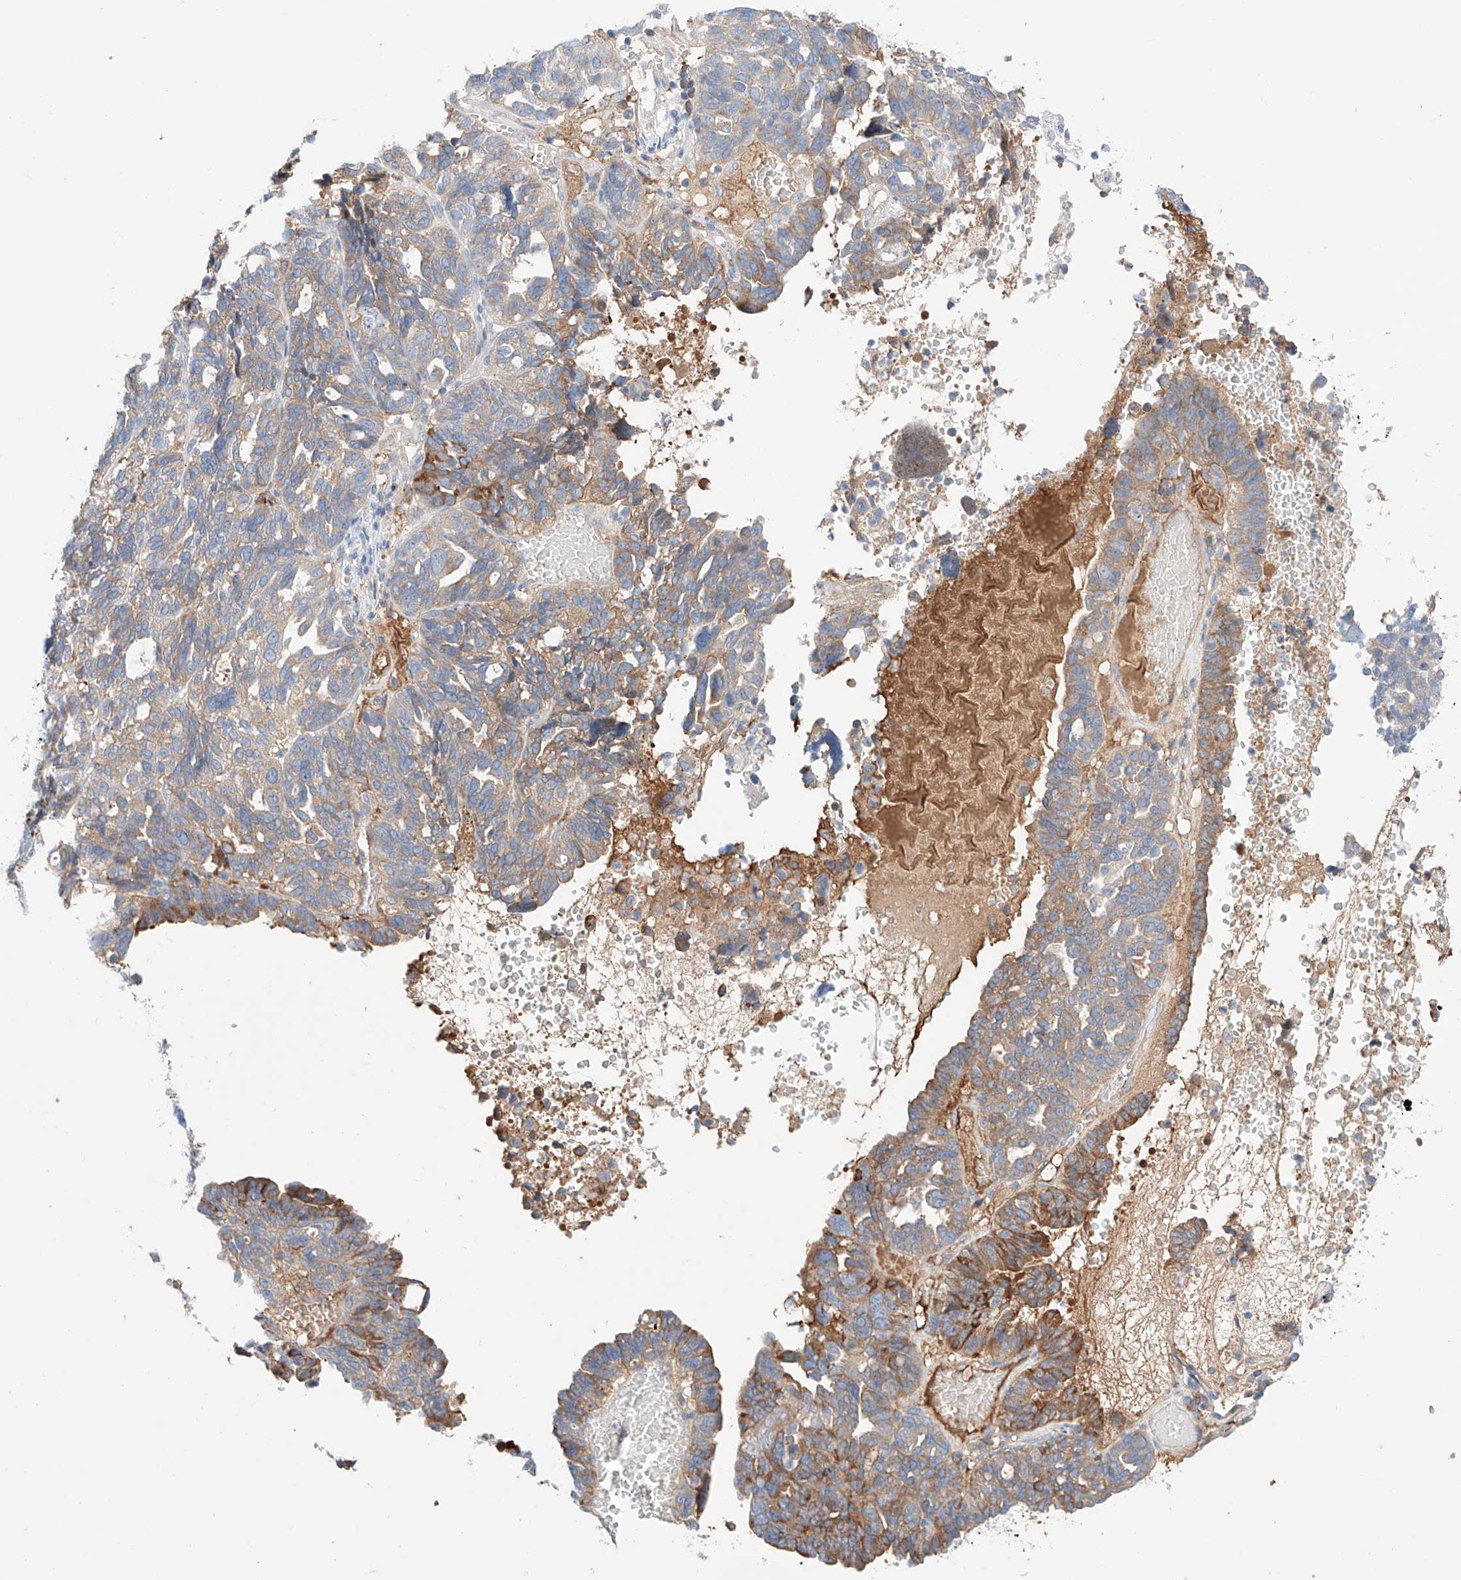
{"staining": {"intensity": "moderate", "quantity": "<25%", "location": "cytoplasmic/membranous"}, "tissue": "ovarian cancer", "cell_type": "Tumor cells", "image_type": "cancer", "snomed": [{"axis": "morphology", "description": "Cystadenocarcinoma, serous, NOS"}, {"axis": "topography", "description": "Ovary"}], "caption": "Ovarian serous cystadenocarcinoma tissue displays moderate cytoplasmic/membranous expression in about <25% of tumor cells Using DAB (3,3'-diaminobenzidine) (brown) and hematoxylin (blue) stains, captured at high magnification using brightfield microscopy.", "gene": "PGGT1B", "patient": {"sex": "female", "age": 59}}